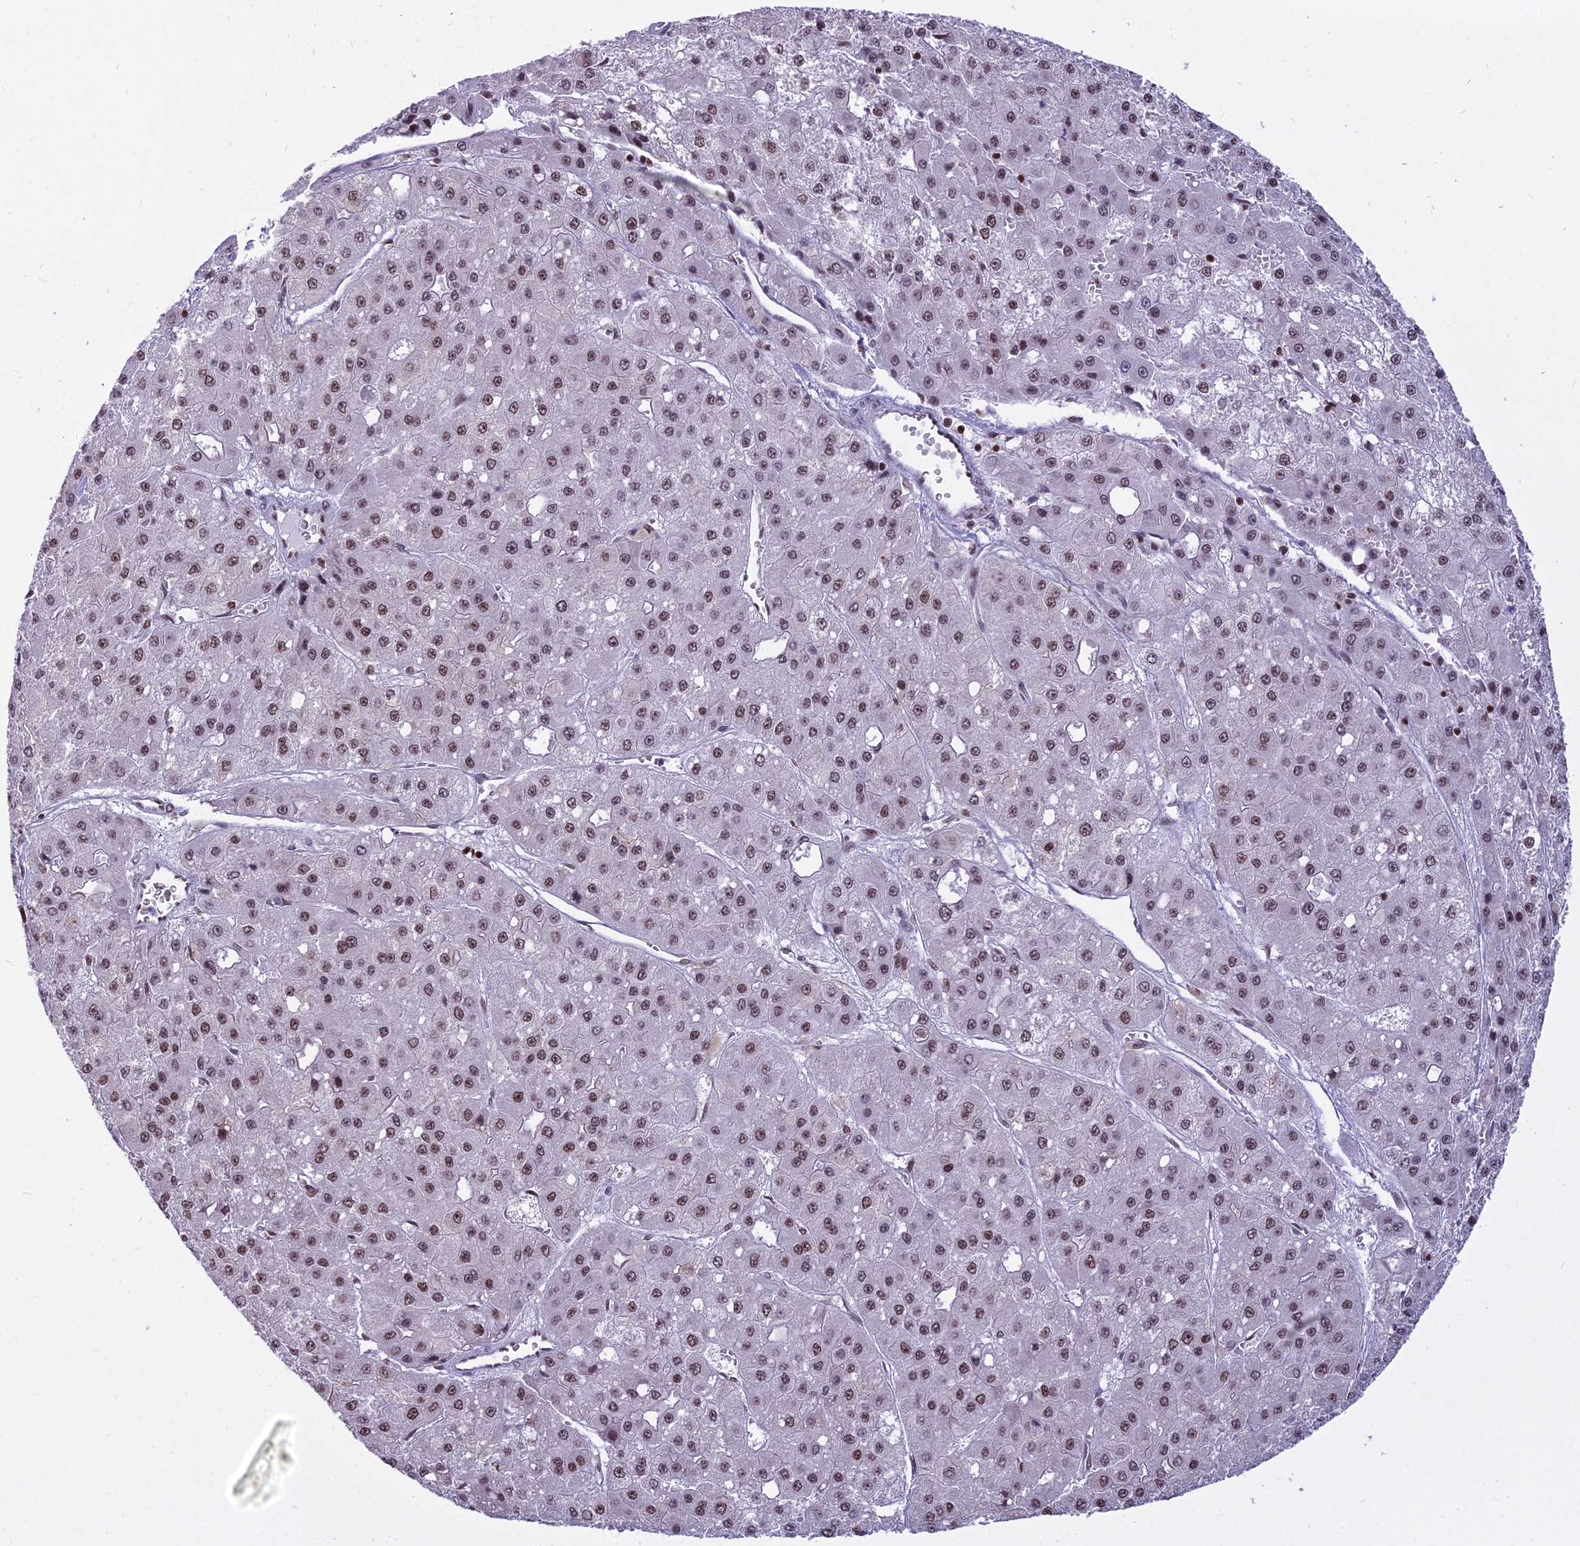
{"staining": {"intensity": "weak", "quantity": ">75%", "location": "nuclear"}, "tissue": "liver cancer", "cell_type": "Tumor cells", "image_type": "cancer", "snomed": [{"axis": "morphology", "description": "Carcinoma, Hepatocellular, NOS"}, {"axis": "topography", "description": "Liver"}], "caption": "Weak nuclear protein staining is identified in approximately >75% of tumor cells in liver cancer (hepatocellular carcinoma).", "gene": "PARP1", "patient": {"sex": "male", "age": 47}}